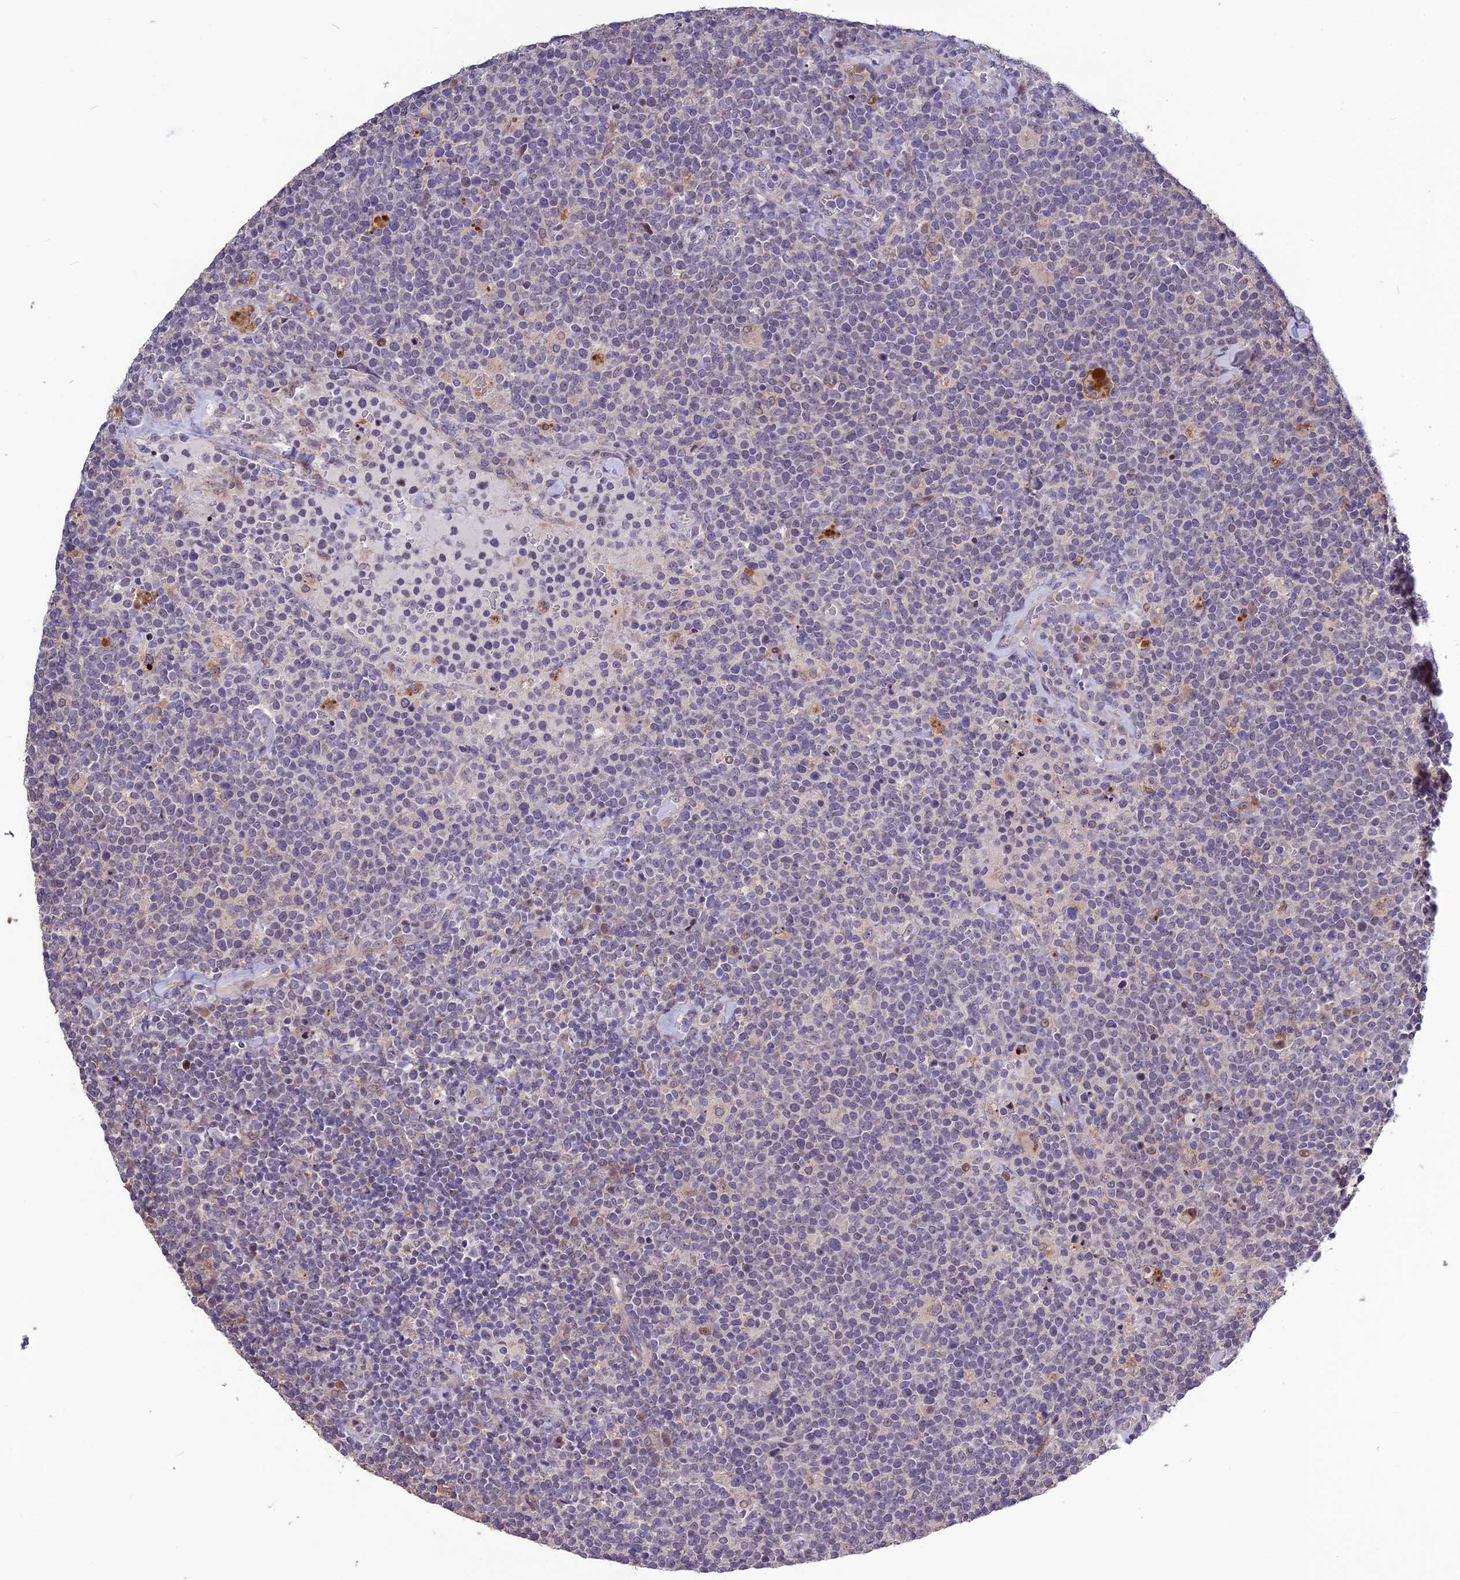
{"staining": {"intensity": "negative", "quantity": "none", "location": "none"}, "tissue": "lymphoma", "cell_type": "Tumor cells", "image_type": "cancer", "snomed": [{"axis": "morphology", "description": "Malignant lymphoma, non-Hodgkin's type, High grade"}, {"axis": "topography", "description": "Lymph node"}], "caption": "A micrograph of human lymphoma is negative for staining in tumor cells.", "gene": "SPG21", "patient": {"sex": "male", "age": 61}}